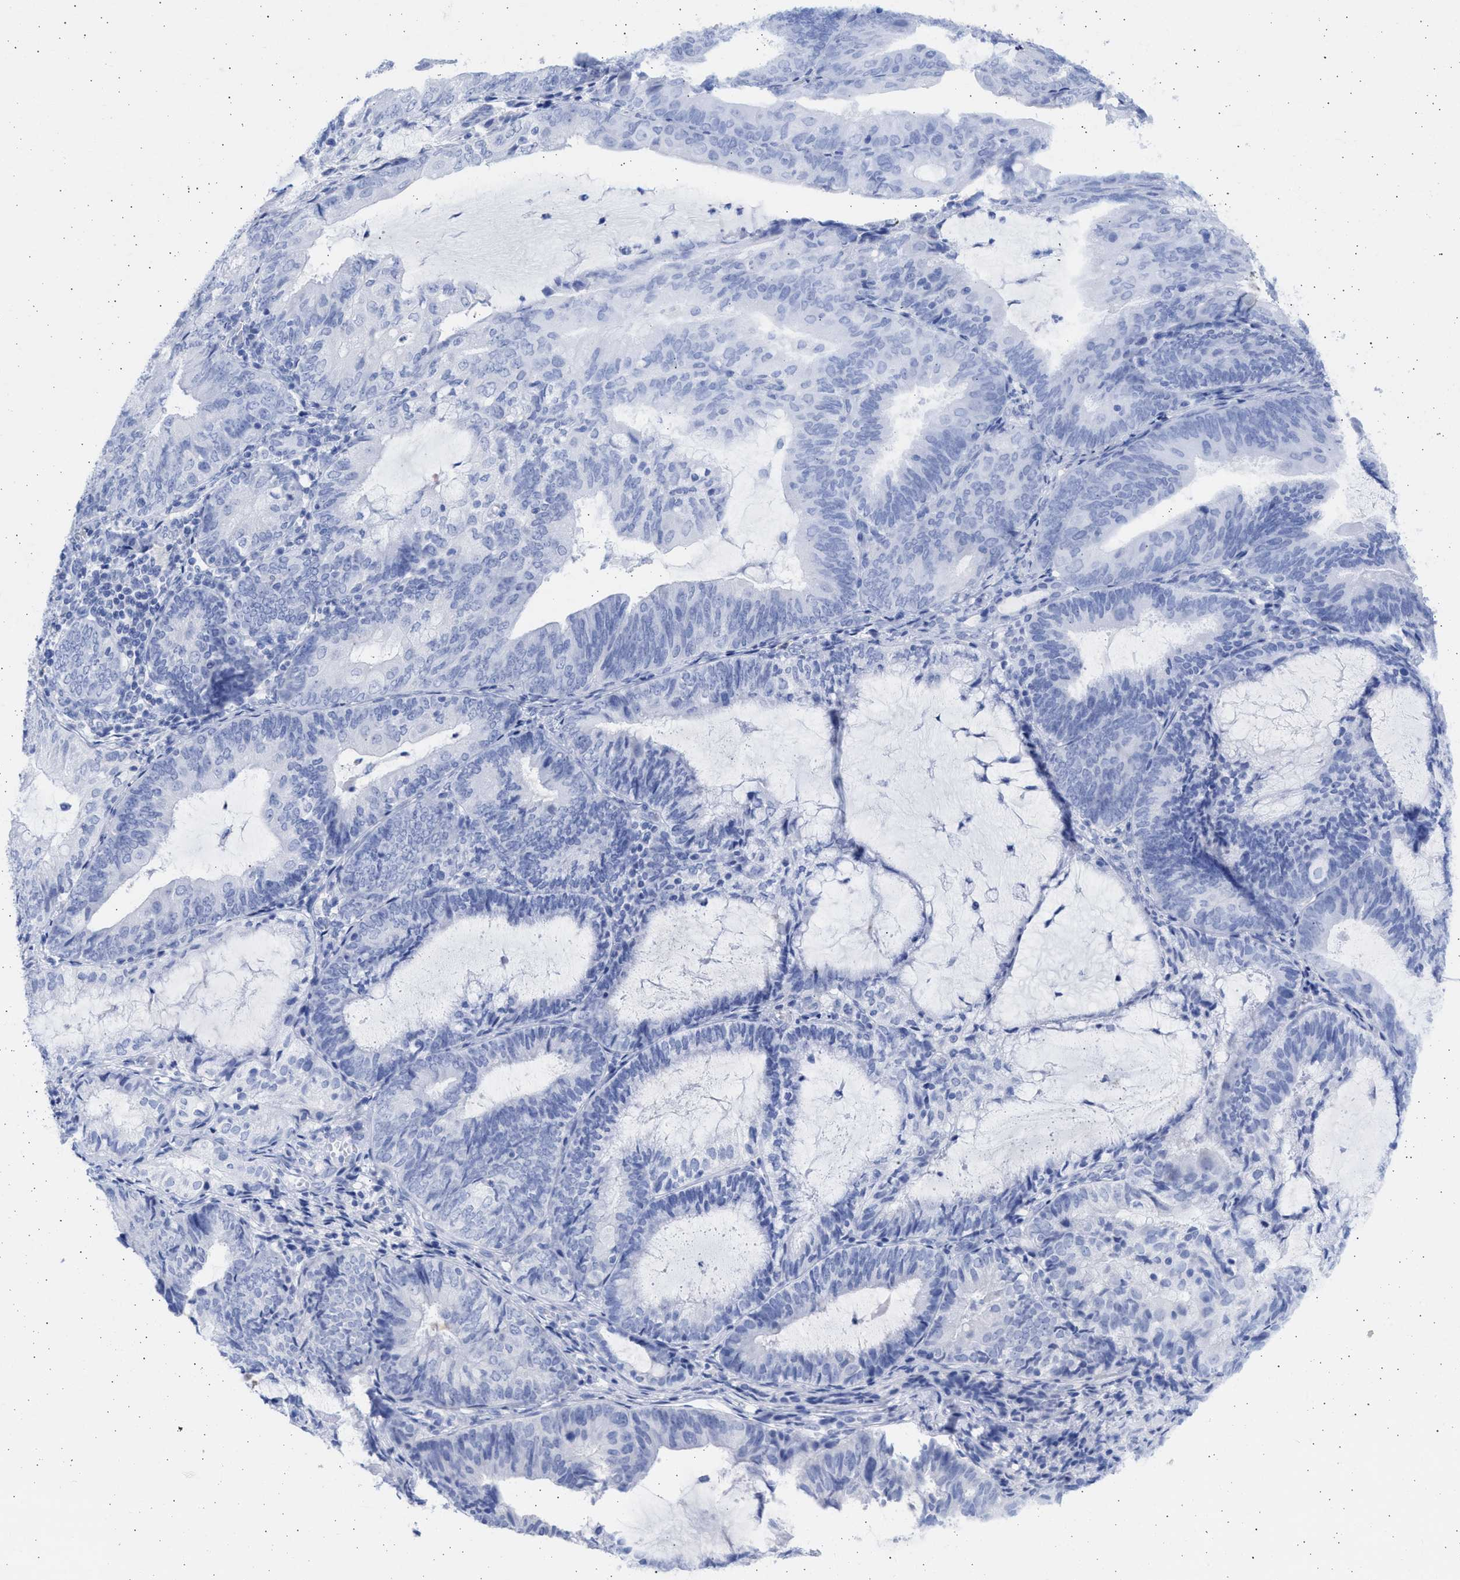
{"staining": {"intensity": "negative", "quantity": "none", "location": "none"}, "tissue": "endometrial cancer", "cell_type": "Tumor cells", "image_type": "cancer", "snomed": [{"axis": "morphology", "description": "Adenocarcinoma, NOS"}, {"axis": "topography", "description": "Endometrium"}], "caption": "Endometrial cancer (adenocarcinoma) was stained to show a protein in brown. There is no significant expression in tumor cells. The staining was performed using DAB (3,3'-diaminobenzidine) to visualize the protein expression in brown, while the nuclei were stained in blue with hematoxylin (Magnification: 20x).", "gene": "ALDOC", "patient": {"sex": "female", "age": 81}}